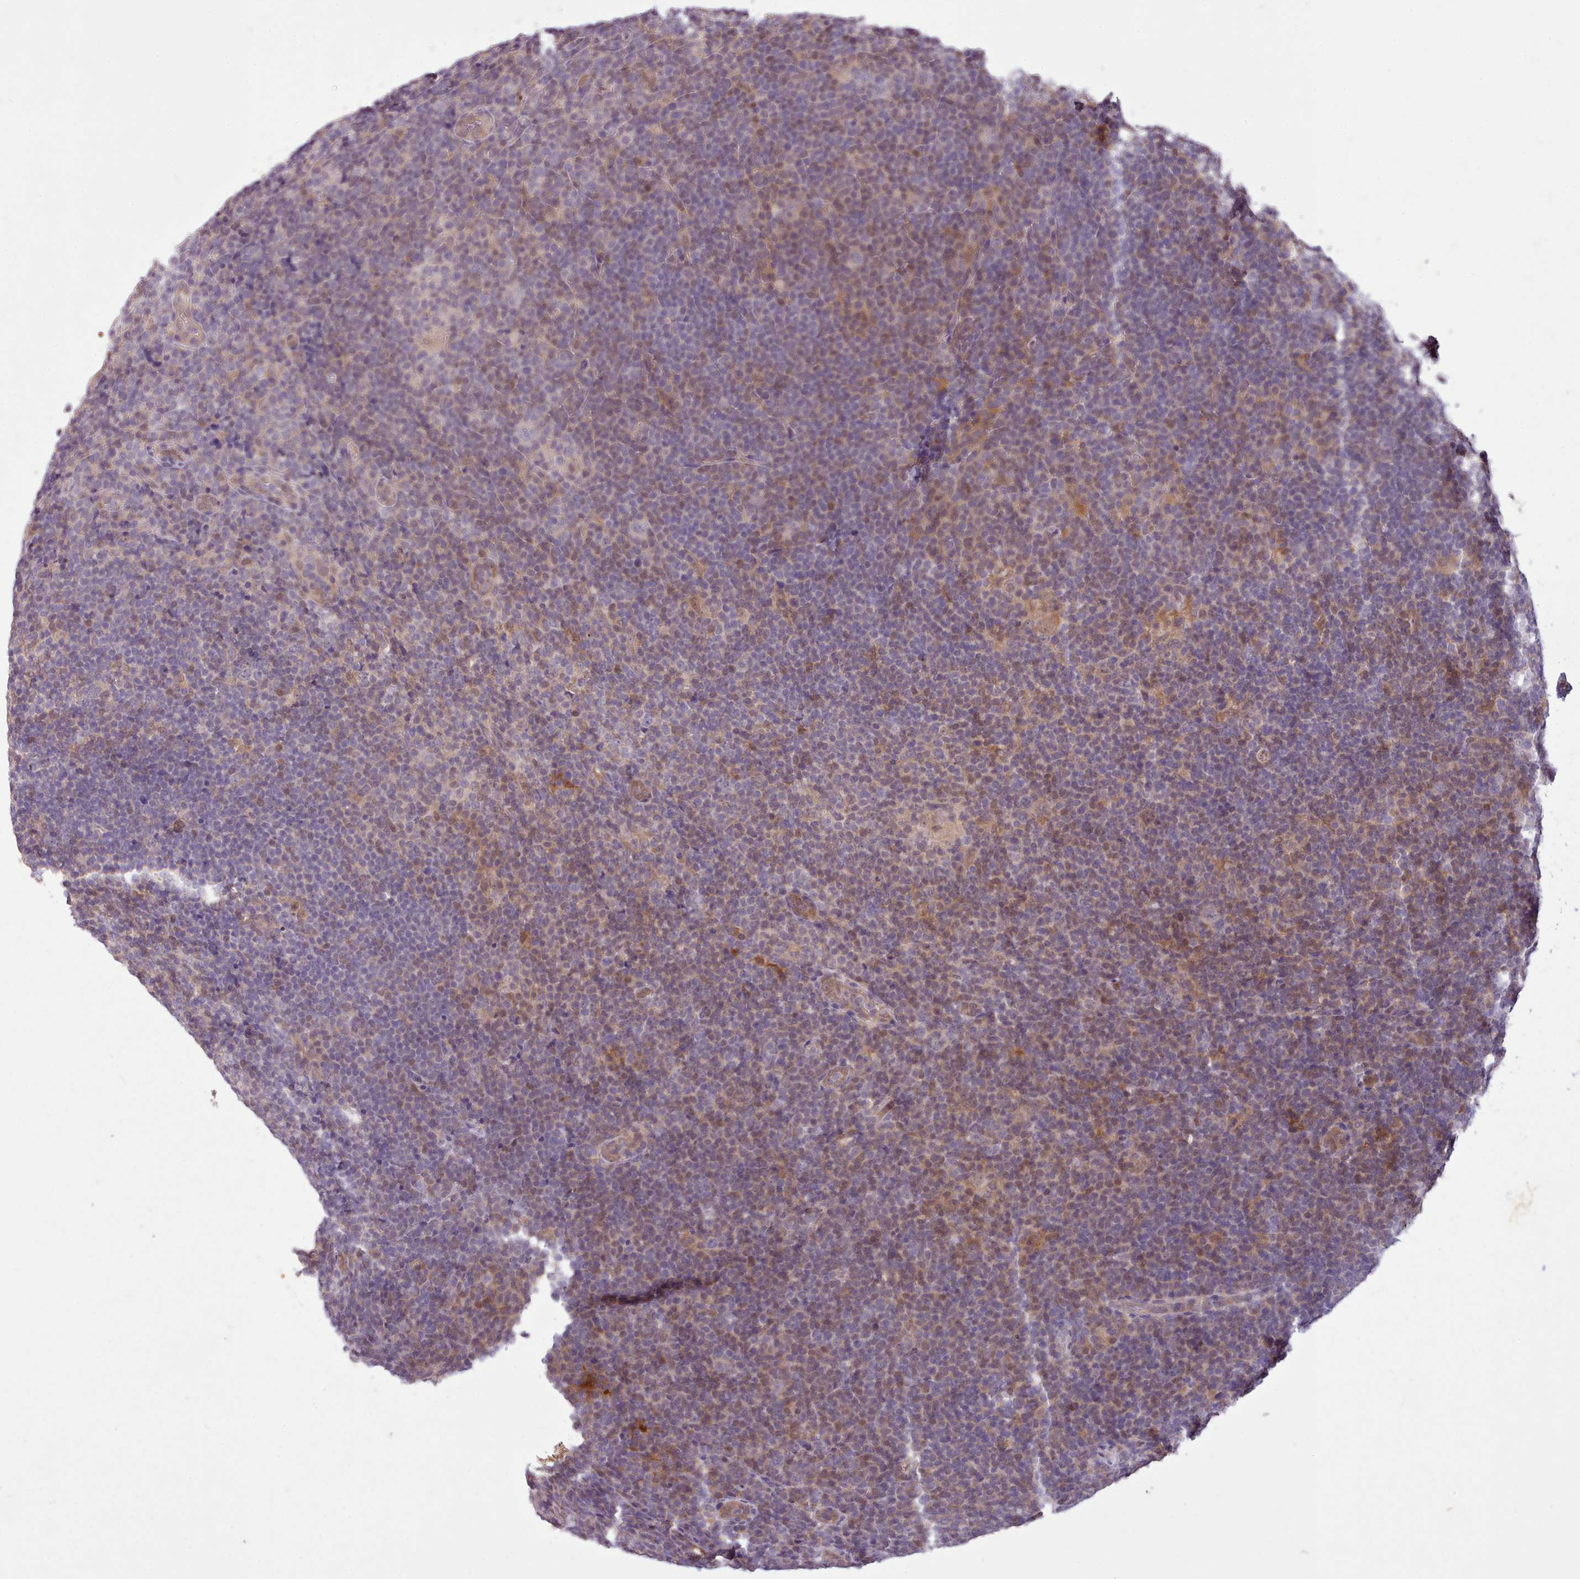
{"staining": {"intensity": "negative", "quantity": "none", "location": "none"}, "tissue": "lymphoma", "cell_type": "Tumor cells", "image_type": "cancer", "snomed": [{"axis": "morphology", "description": "Hodgkin's disease, NOS"}, {"axis": "topography", "description": "Lymph node"}], "caption": "This photomicrograph is of lymphoma stained with immunohistochemistry (IHC) to label a protein in brown with the nuclei are counter-stained blue. There is no positivity in tumor cells.", "gene": "NMRK1", "patient": {"sex": "female", "age": 57}}